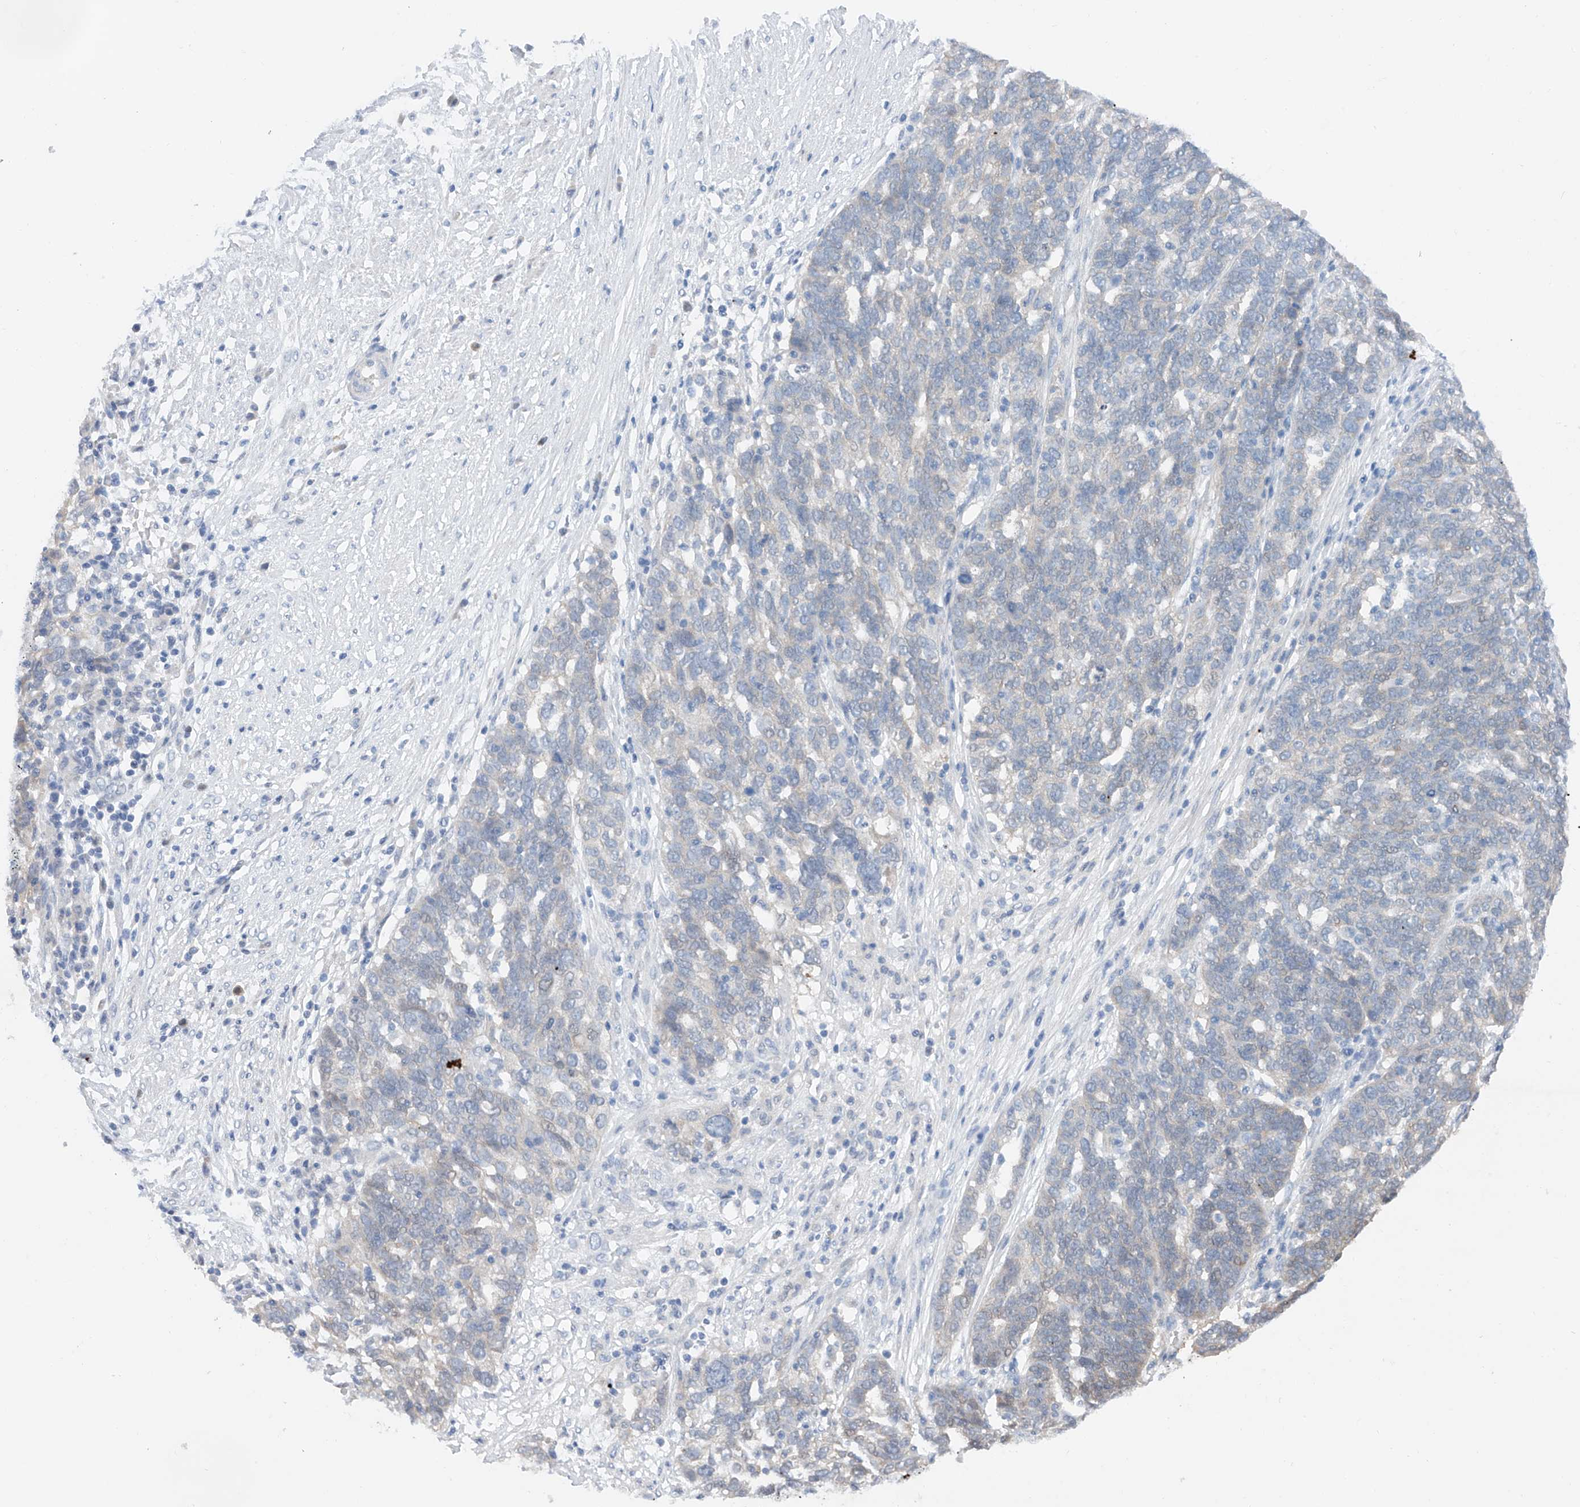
{"staining": {"intensity": "negative", "quantity": "none", "location": "none"}, "tissue": "ovarian cancer", "cell_type": "Tumor cells", "image_type": "cancer", "snomed": [{"axis": "morphology", "description": "Cystadenocarcinoma, serous, NOS"}, {"axis": "topography", "description": "Ovary"}], "caption": "A high-resolution image shows immunohistochemistry staining of ovarian cancer, which demonstrates no significant staining in tumor cells. (DAB (3,3'-diaminobenzidine) IHC visualized using brightfield microscopy, high magnification).", "gene": "FUCA2", "patient": {"sex": "female", "age": 59}}